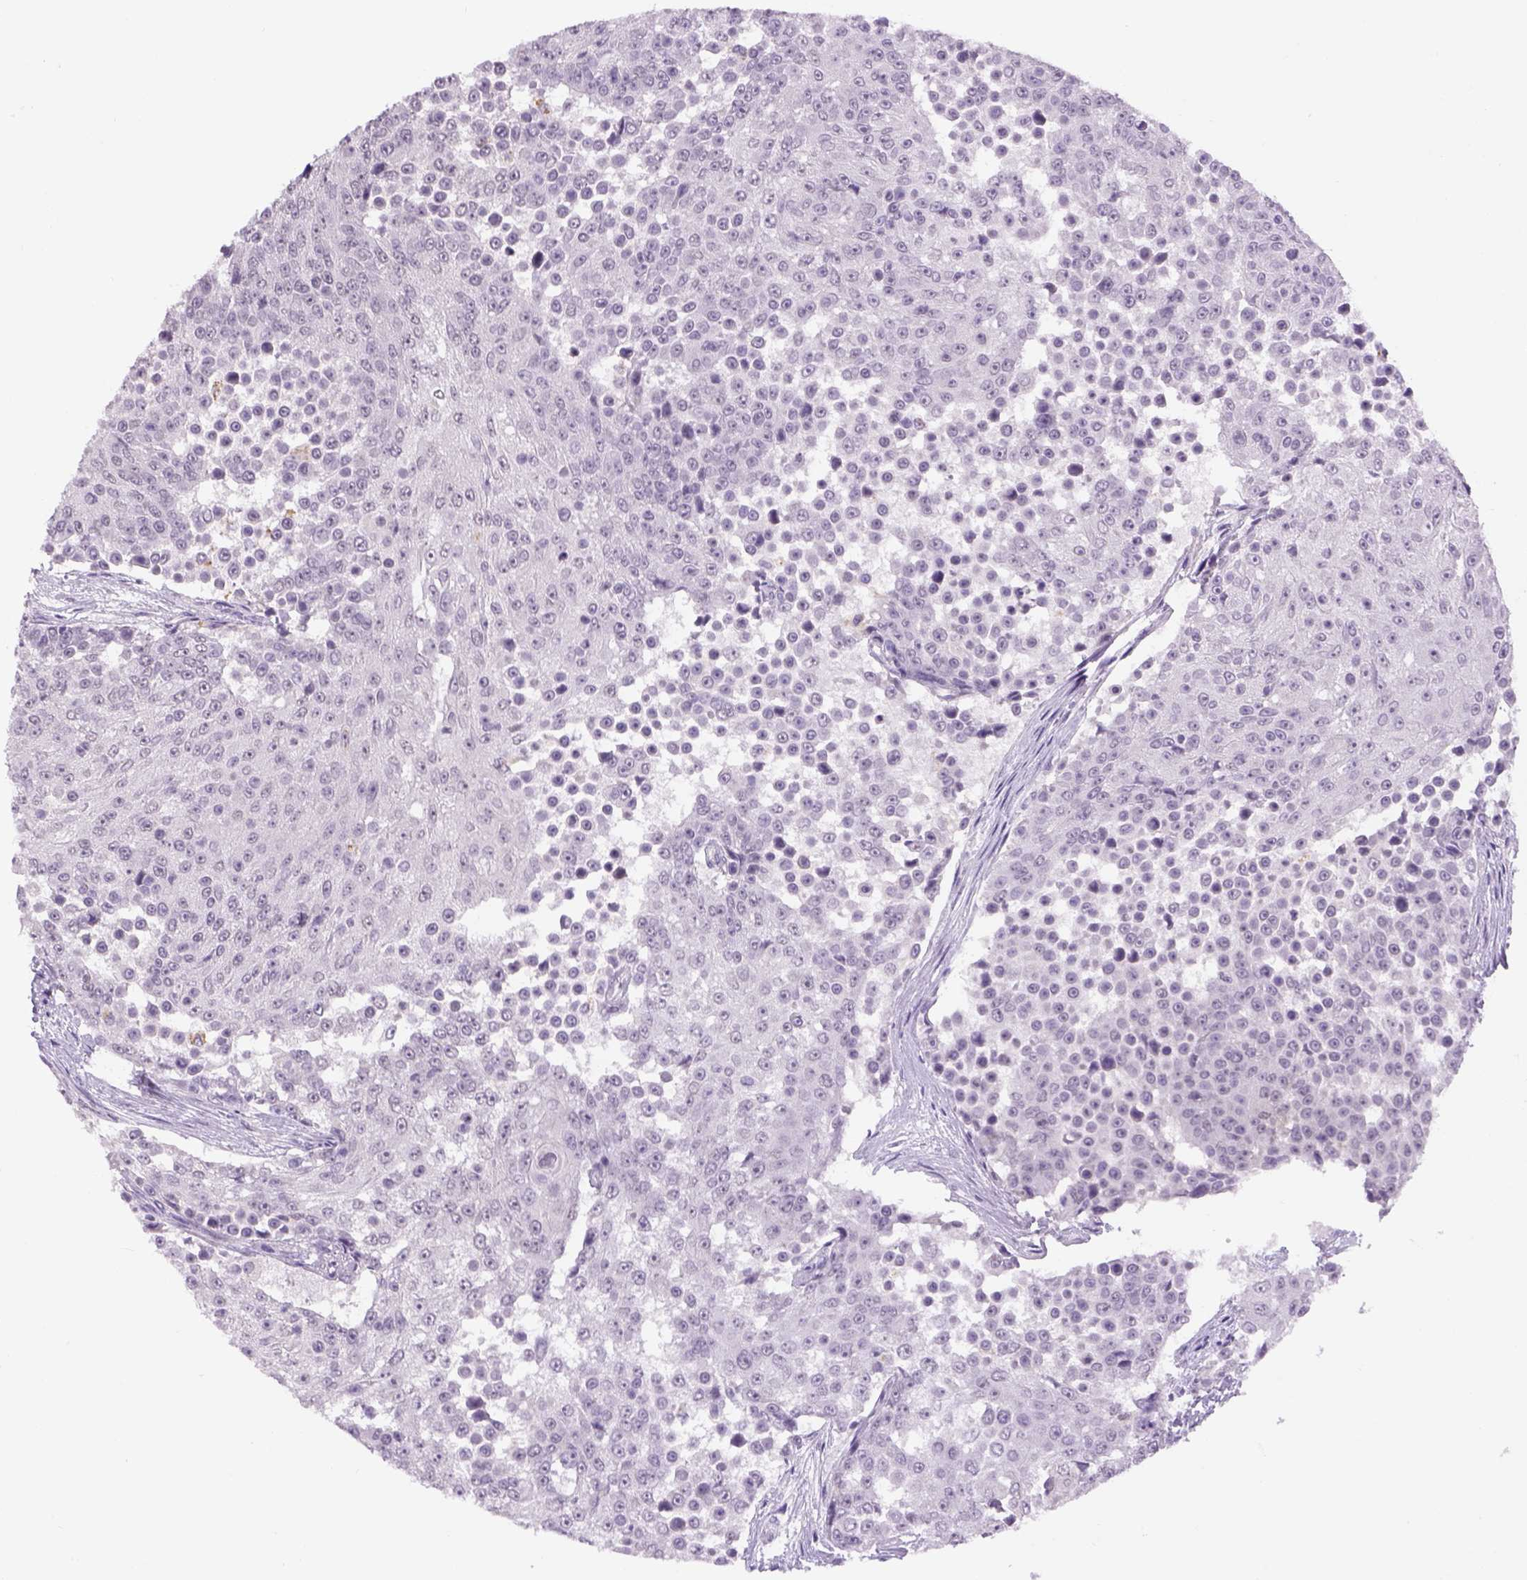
{"staining": {"intensity": "negative", "quantity": "none", "location": "none"}, "tissue": "urothelial cancer", "cell_type": "Tumor cells", "image_type": "cancer", "snomed": [{"axis": "morphology", "description": "Urothelial carcinoma, High grade"}, {"axis": "topography", "description": "Urinary bladder"}], "caption": "Immunohistochemistry (IHC) micrograph of neoplastic tissue: urothelial cancer stained with DAB demonstrates no significant protein positivity in tumor cells.", "gene": "DBH", "patient": {"sex": "female", "age": 63}}